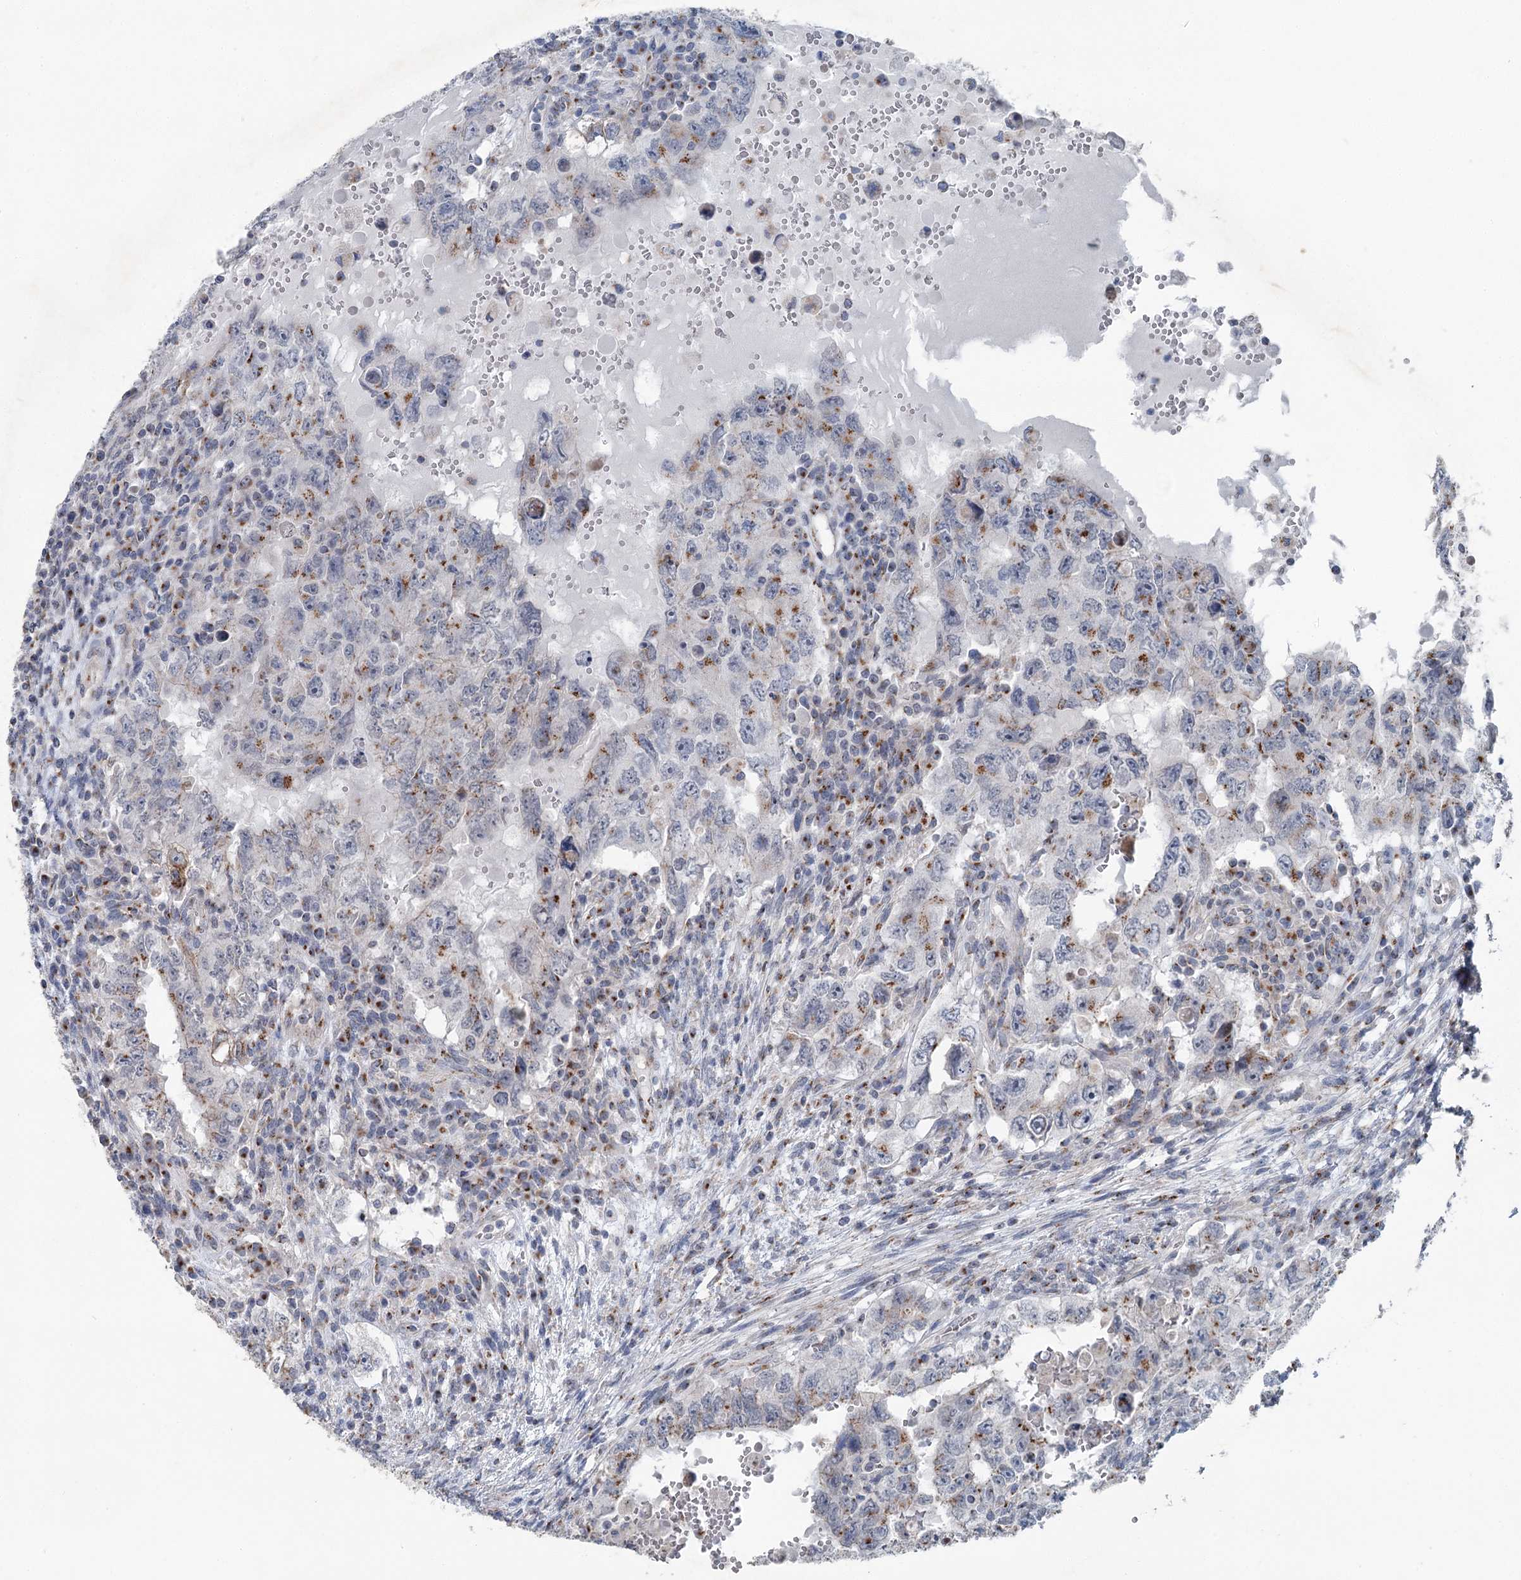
{"staining": {"intensity": "moderate", "quantity": "25%-75%", "location": "cytoplasmic/membranous"}, "tissue": "testis cancer", "cell_type": "Tumor cells", "image_type": "cancer", "snomed": [{"axis": "morphology", "description": "Carcinoma, Embryonal, NOS"}, {"axis": "topography", "description": "Testis"}], "caption": "Immunohistochemistry (IHC) (DAB (3,3'-diaminobenzidine)) staining of testis cancer (embryonal carcinoma) demonstrates moderate cytoplasmic/membranous protein staining in about 25%-75% of tumor cells. Immunohistochemistry stains the protein of interest in brown and the nuclei are stained blue.", "gene": "ITIH5", "patient": {"sex": "male", "age": 26}}